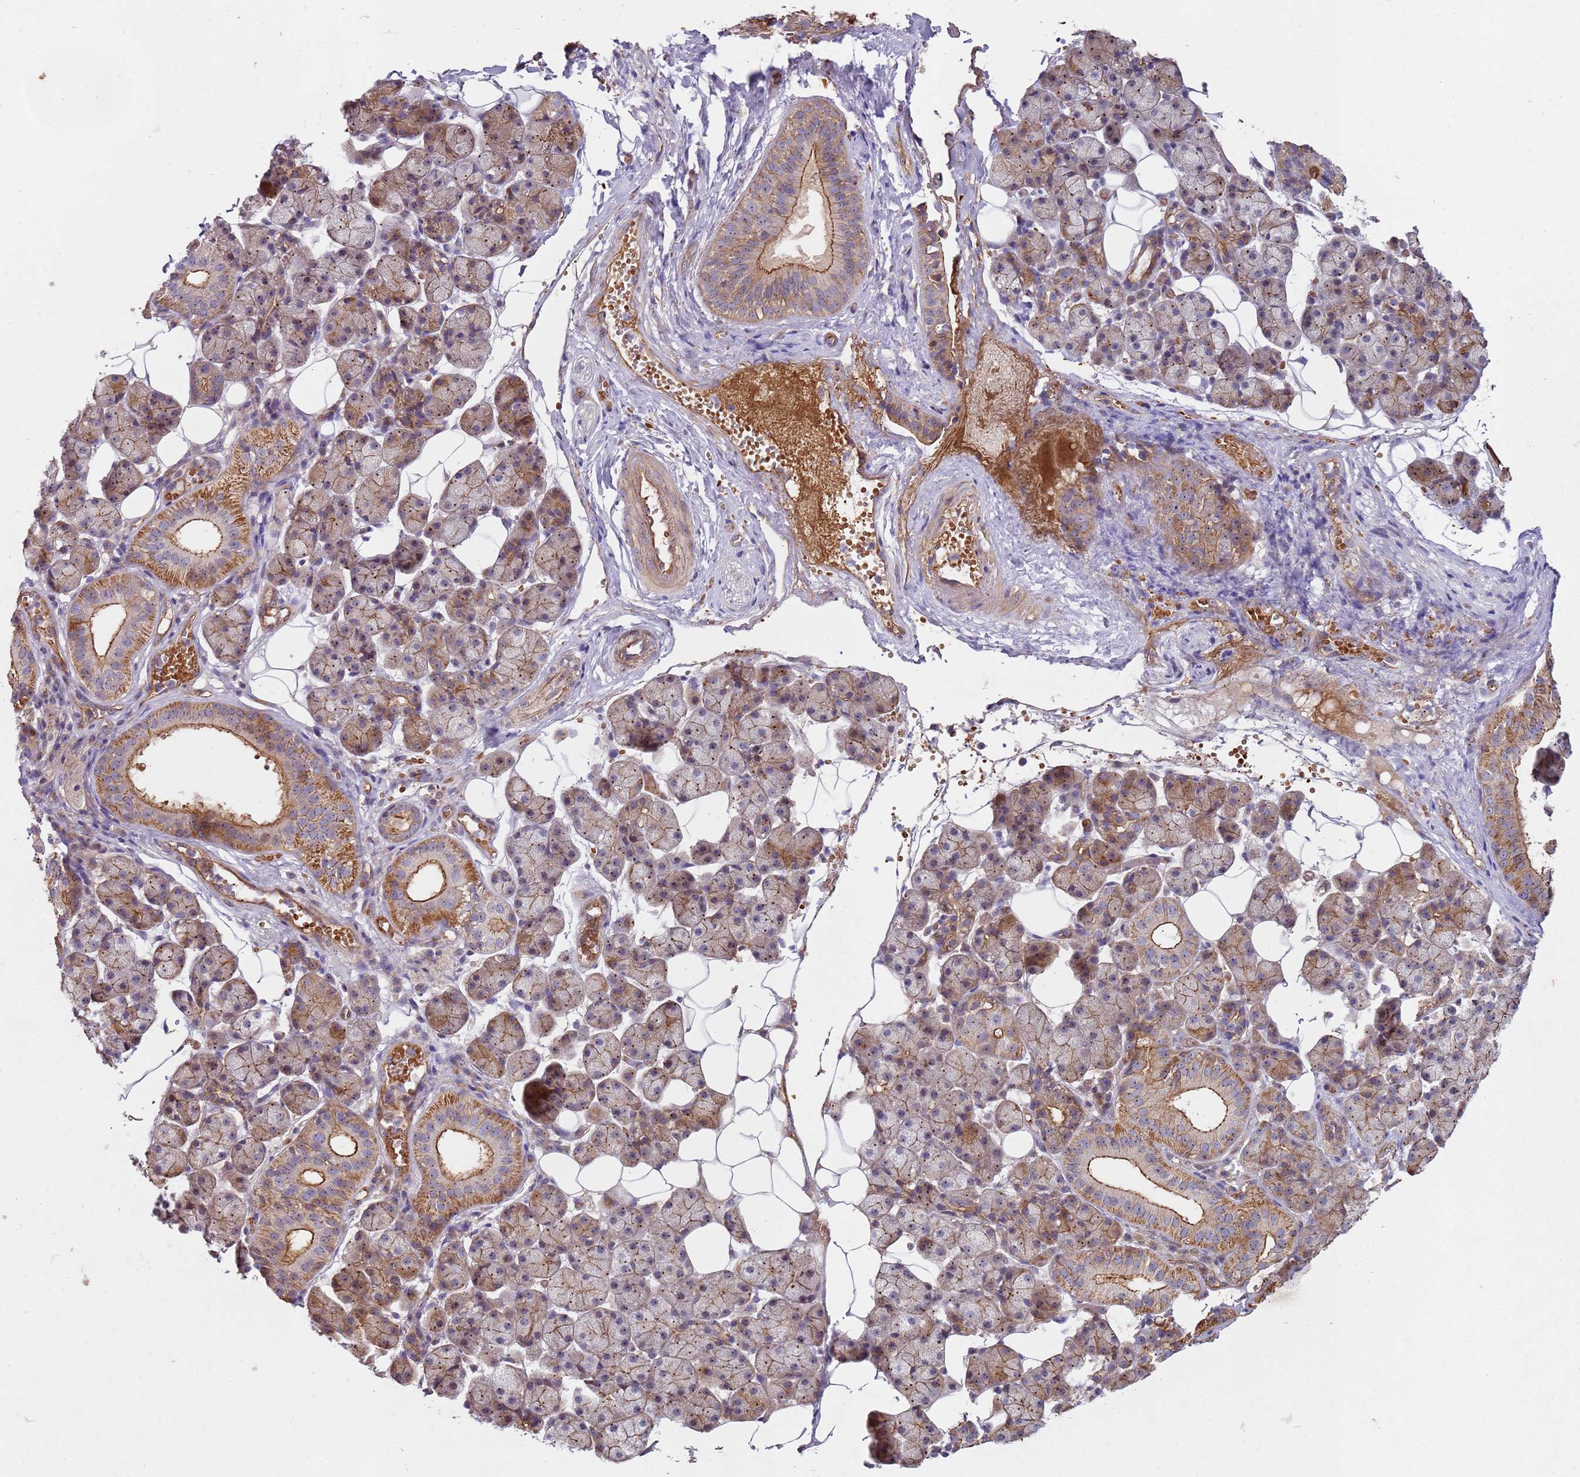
{"staining": {"intensity": "moderate", "quantity": ">75%", "location": "cytoplasmic/membranous,nuclear"}, "tissue": "salivary gland", "cell_type": "Glandular cells", "image_type": "normal", "snomed": [{"axis": "morphology", "description": "Normal tissue, NOS"}, {"axis": "topography", "description": "Salivary gland"}], "caption": "The histopathology image displays immunohistochemical staining of unremarkable salivary gland. There is moderate cytoplasmic/membranous,nuclear positivity is identified in approximately >75% of glandular cells.", "gene": "C2CD4B", "patient": {"sex": "female", "age": 33}}